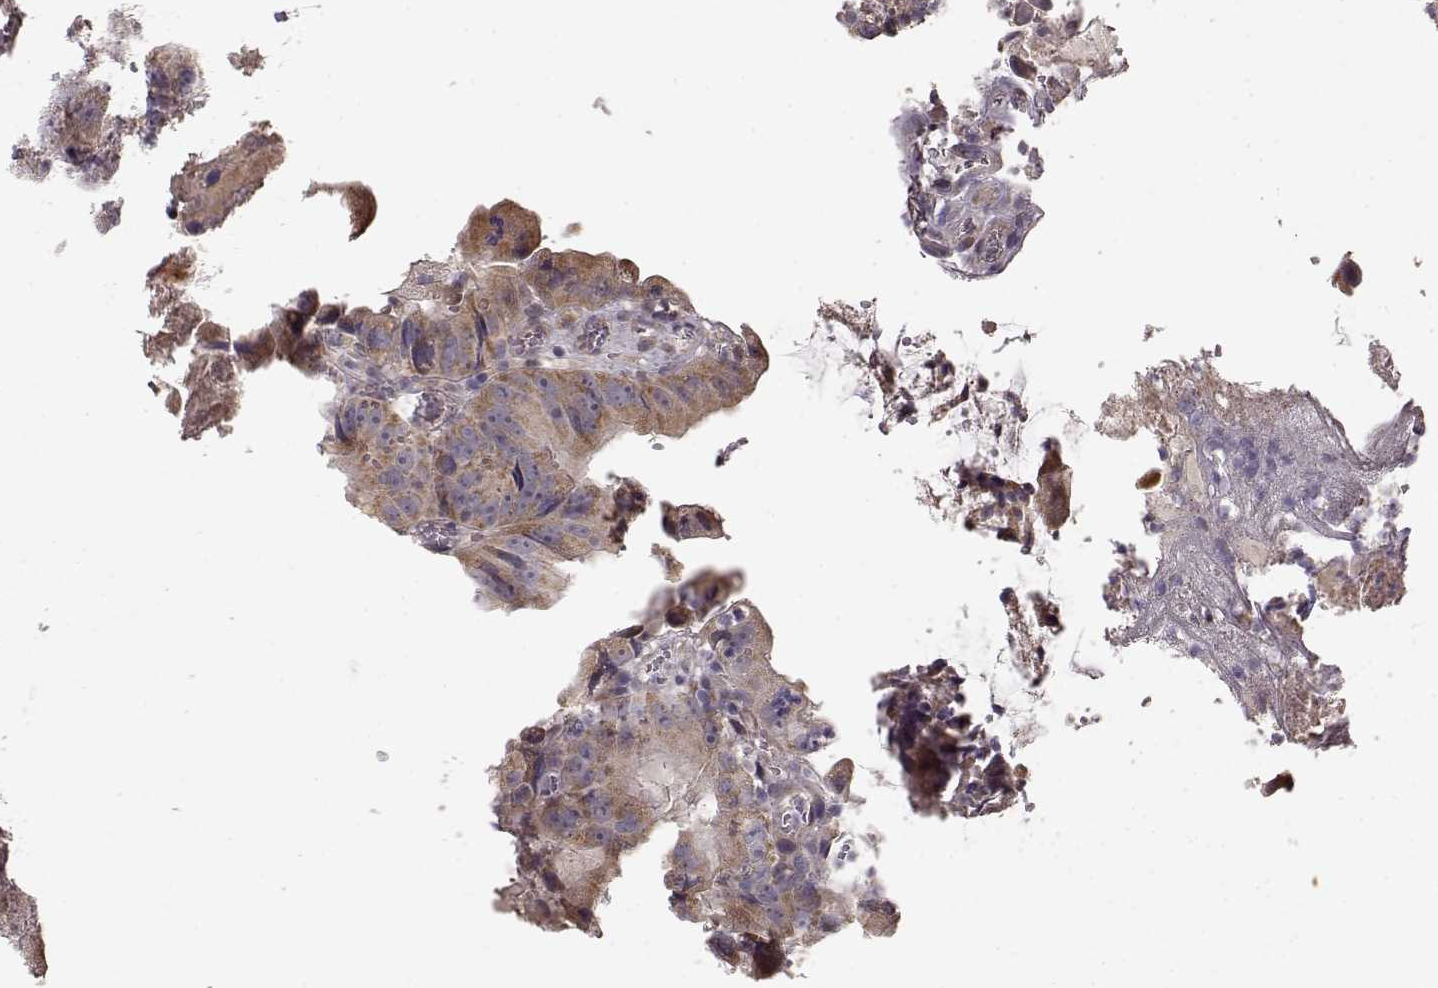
{"staining": {"intensity": "moderate", "quantity": "25%-75%", "location": "cytoplasmic/membranous"}, "tissue": "colorectal cancer", "cell_type": "Tumor cells", "image_type": "cancer", "snomed": [{"axis": "morphology", "description": "Adenocarcinoma, NOS"}, {"axis": "topography", "description": "Colon"}], "caption": "Protein expression analysis of colorectal cancer (adenocarcinoma) shows moderate cytoplasmic/membranous expression in about 25%-75% of tumor cells. (DAB (3,3'-diaminobenzidine) IHC with brightfield microscopy, high magnification).", "gene": "BACH2", "patient": {"sex": "female", "age": 86}}